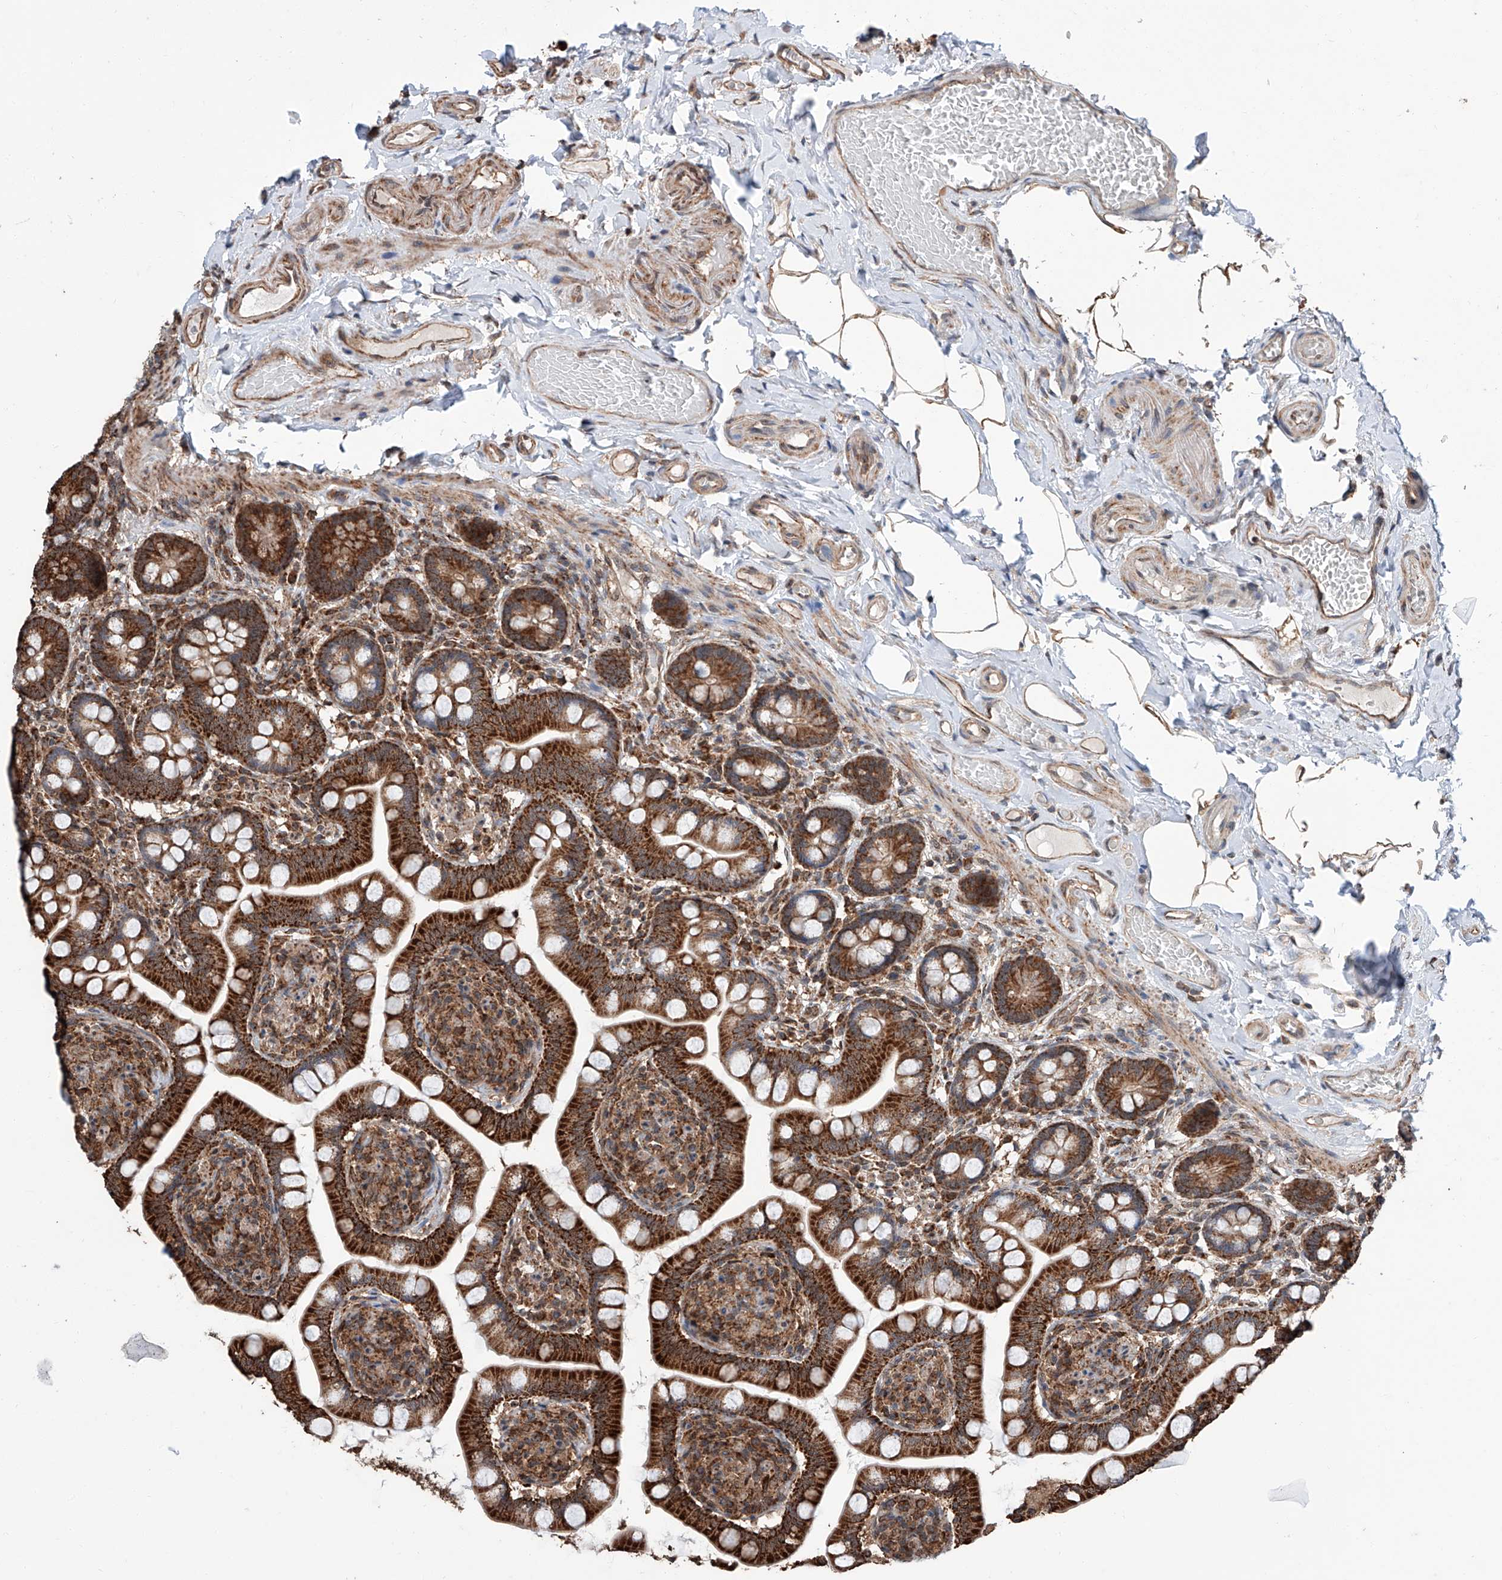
{"staining": {"intensity": "strong", "quantity": ">75%", "location": "cytoplasmic/membranous"}, "tissue": "small intestine", "cell_type": "Glandular cells", "image_type": "normal", "snomed": [{"axis": "morphology", "description": "Normal tissue, NOS"}, {"axis": "topography", "description": "Small intestine"}], "caption": "Small intestine stained for a protein displays strong cytoplasmic/membranous positivity in glandular cells. Using DAB (brown) and hematoxylin (blue) stains, captured at high magnification using brightfield microscopy.", "gene": "ZNF445", "patient": {"sex": "female", "age": 64}}